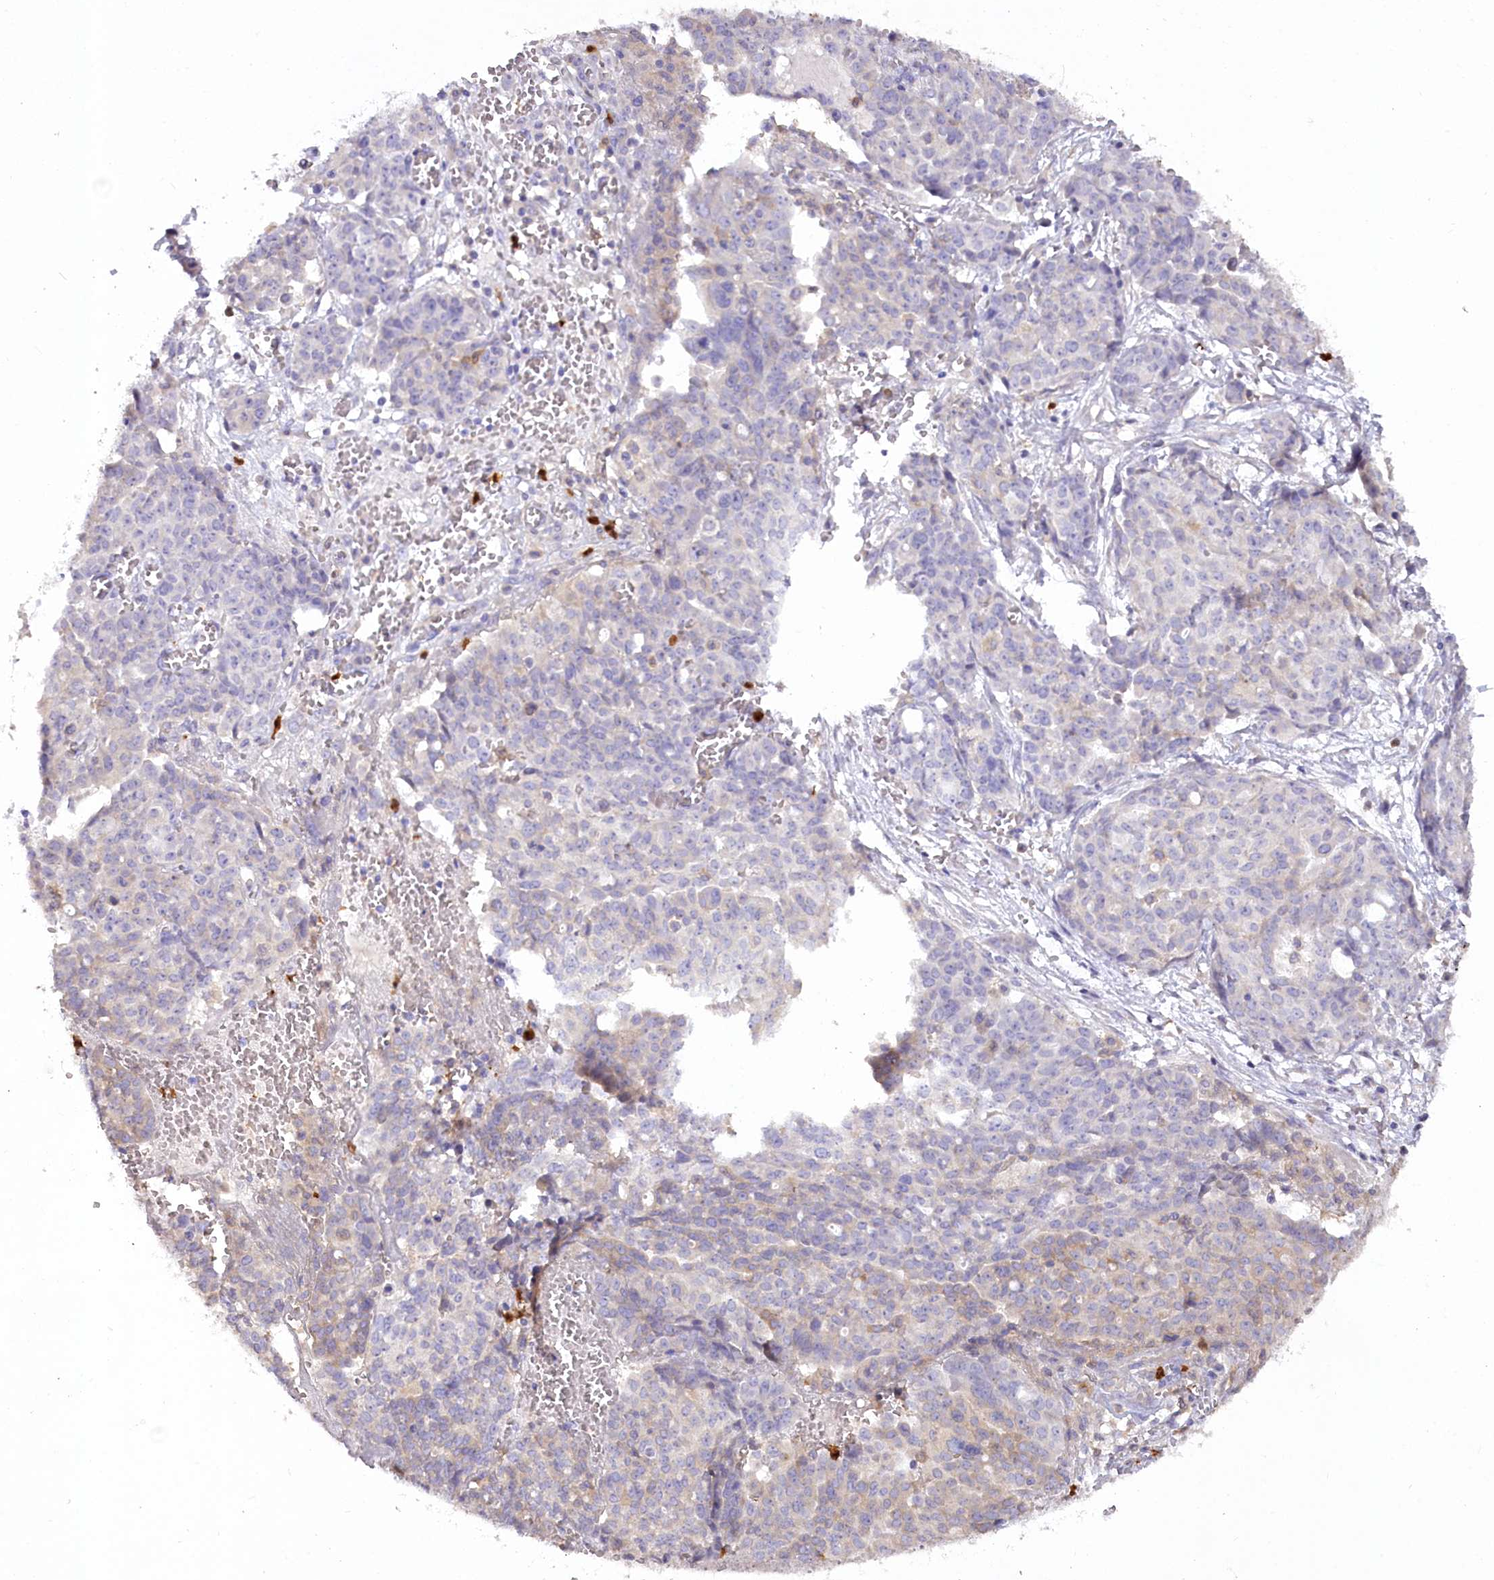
{"staining": {"intensity": "weak", "quantity": "<25%", "location": "cytoplasmic/membranous"}, "tissue": "ovarian cancer", "cell_type": "Tumor cells", "image_type": "cancer", "snomed": [{"axis": "morphology", "description": "Cystadenocarcinoma, serous, NOS"}, {"axis": "topography", "description": "Soft tissue"}, {"axis": "topography", "description": "Ovary"}], "caption": "Tumor cells are negative for protein expression in human ovarian cancer. (Stains: DAB (3,3'-diaminobenzidine) immunohistochemistry (IHC) with hematoxylin counter stain, Microscopy: brightfield microscopy at high magnification).", "gene": "DPYD", "patient": {"sex": "female", "age": 57}}